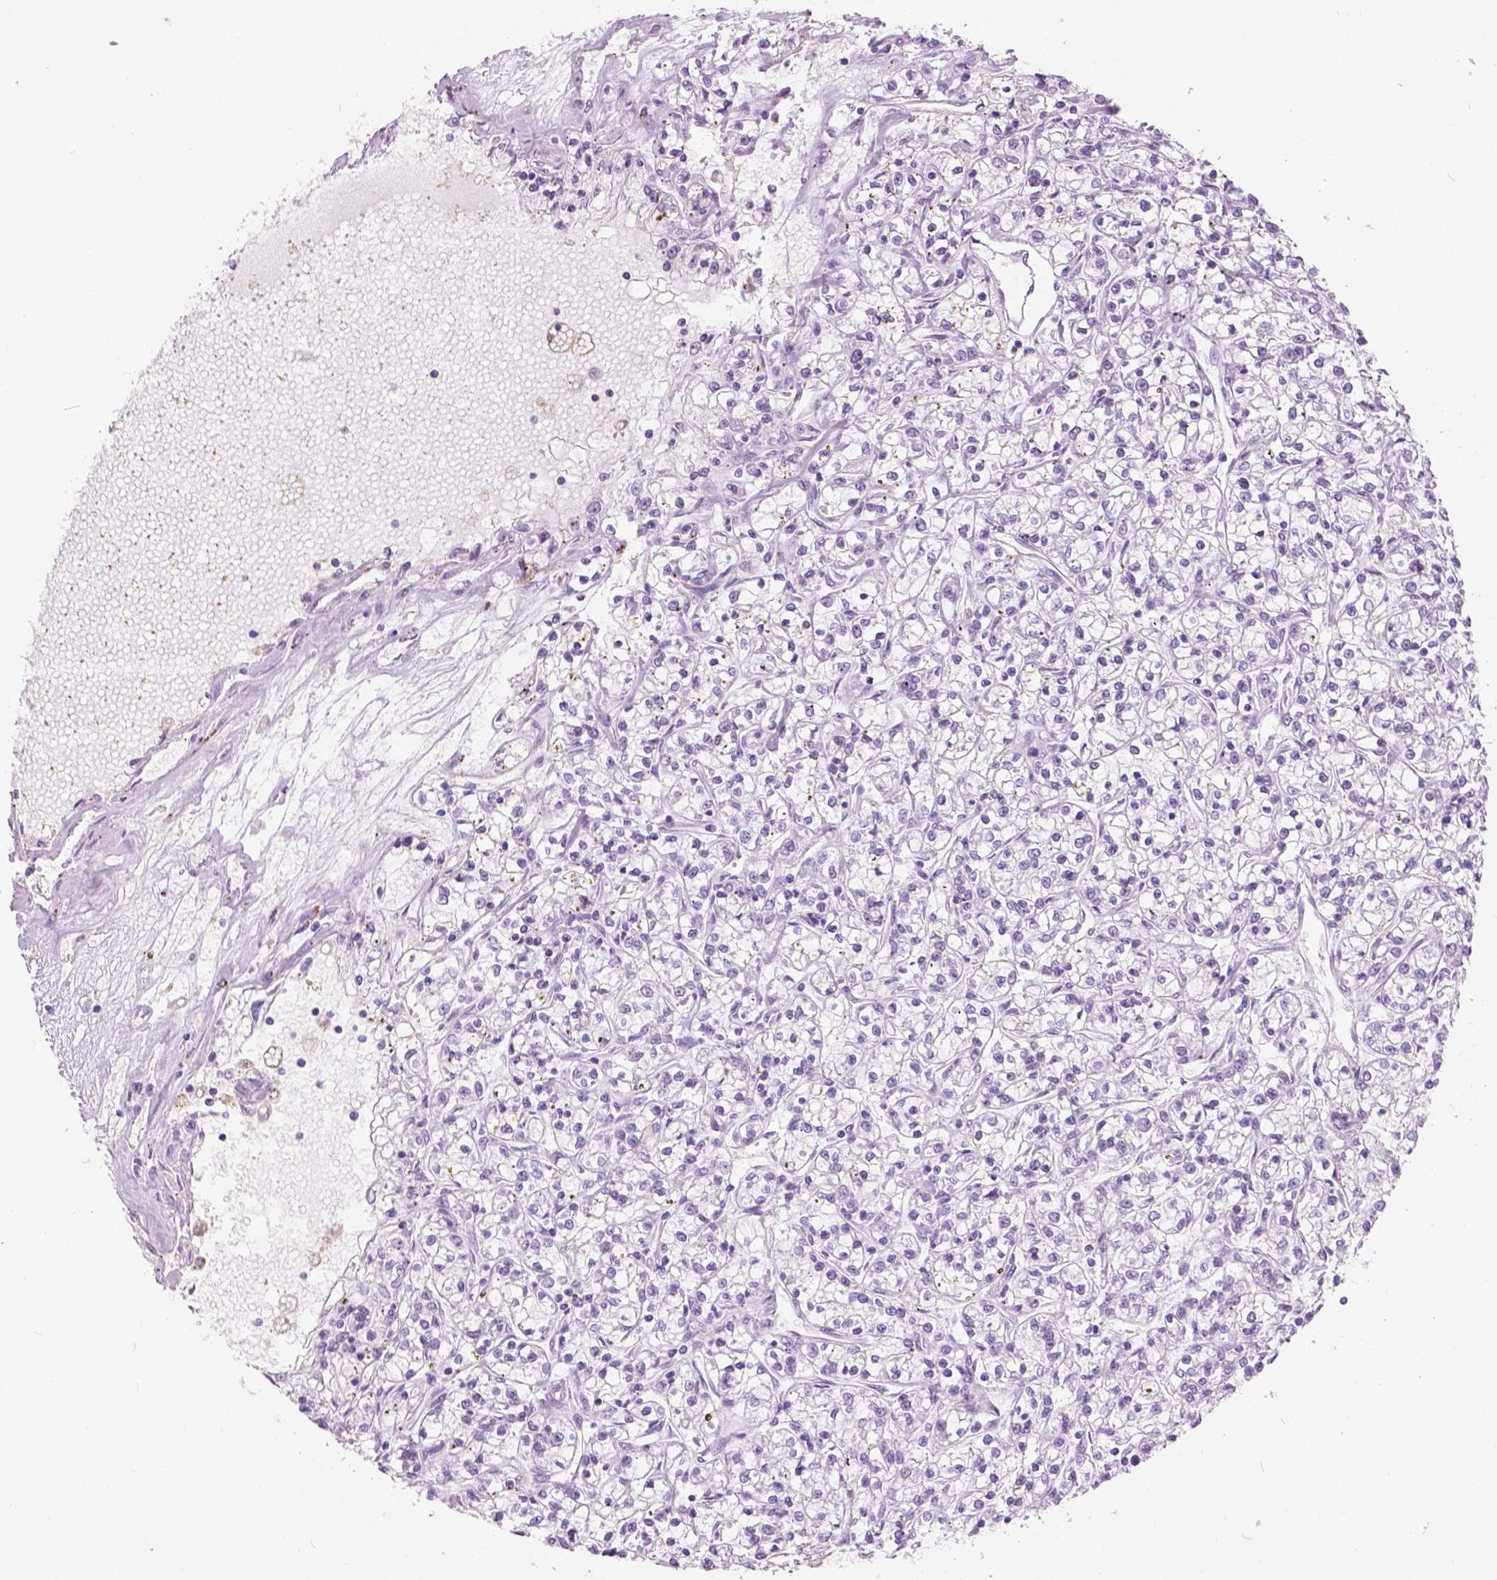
{"staining": {"intensity": "negative", "quantity": "none", "location": "none"}, "tissue": "renal cancer", "cell_type": "Tumor cells", "image_type": "cancer", "snomed": [{"axis": "morphology", "description": "Adenocarcinoma, NOS"}, {"axis": "topography", "description": "Kidney"}], "caption": "Immunohistochemistry micrograph of neoplastic tissue: human adenocarcinoma (renal) stained with DAB shows no significant protein staining in tumor cells. (Immunohistochemistry (ihc), brightfield microscopy, high magnification).", "gene": "A4GNT", "patient": {"sex": "female", "age": 59}}